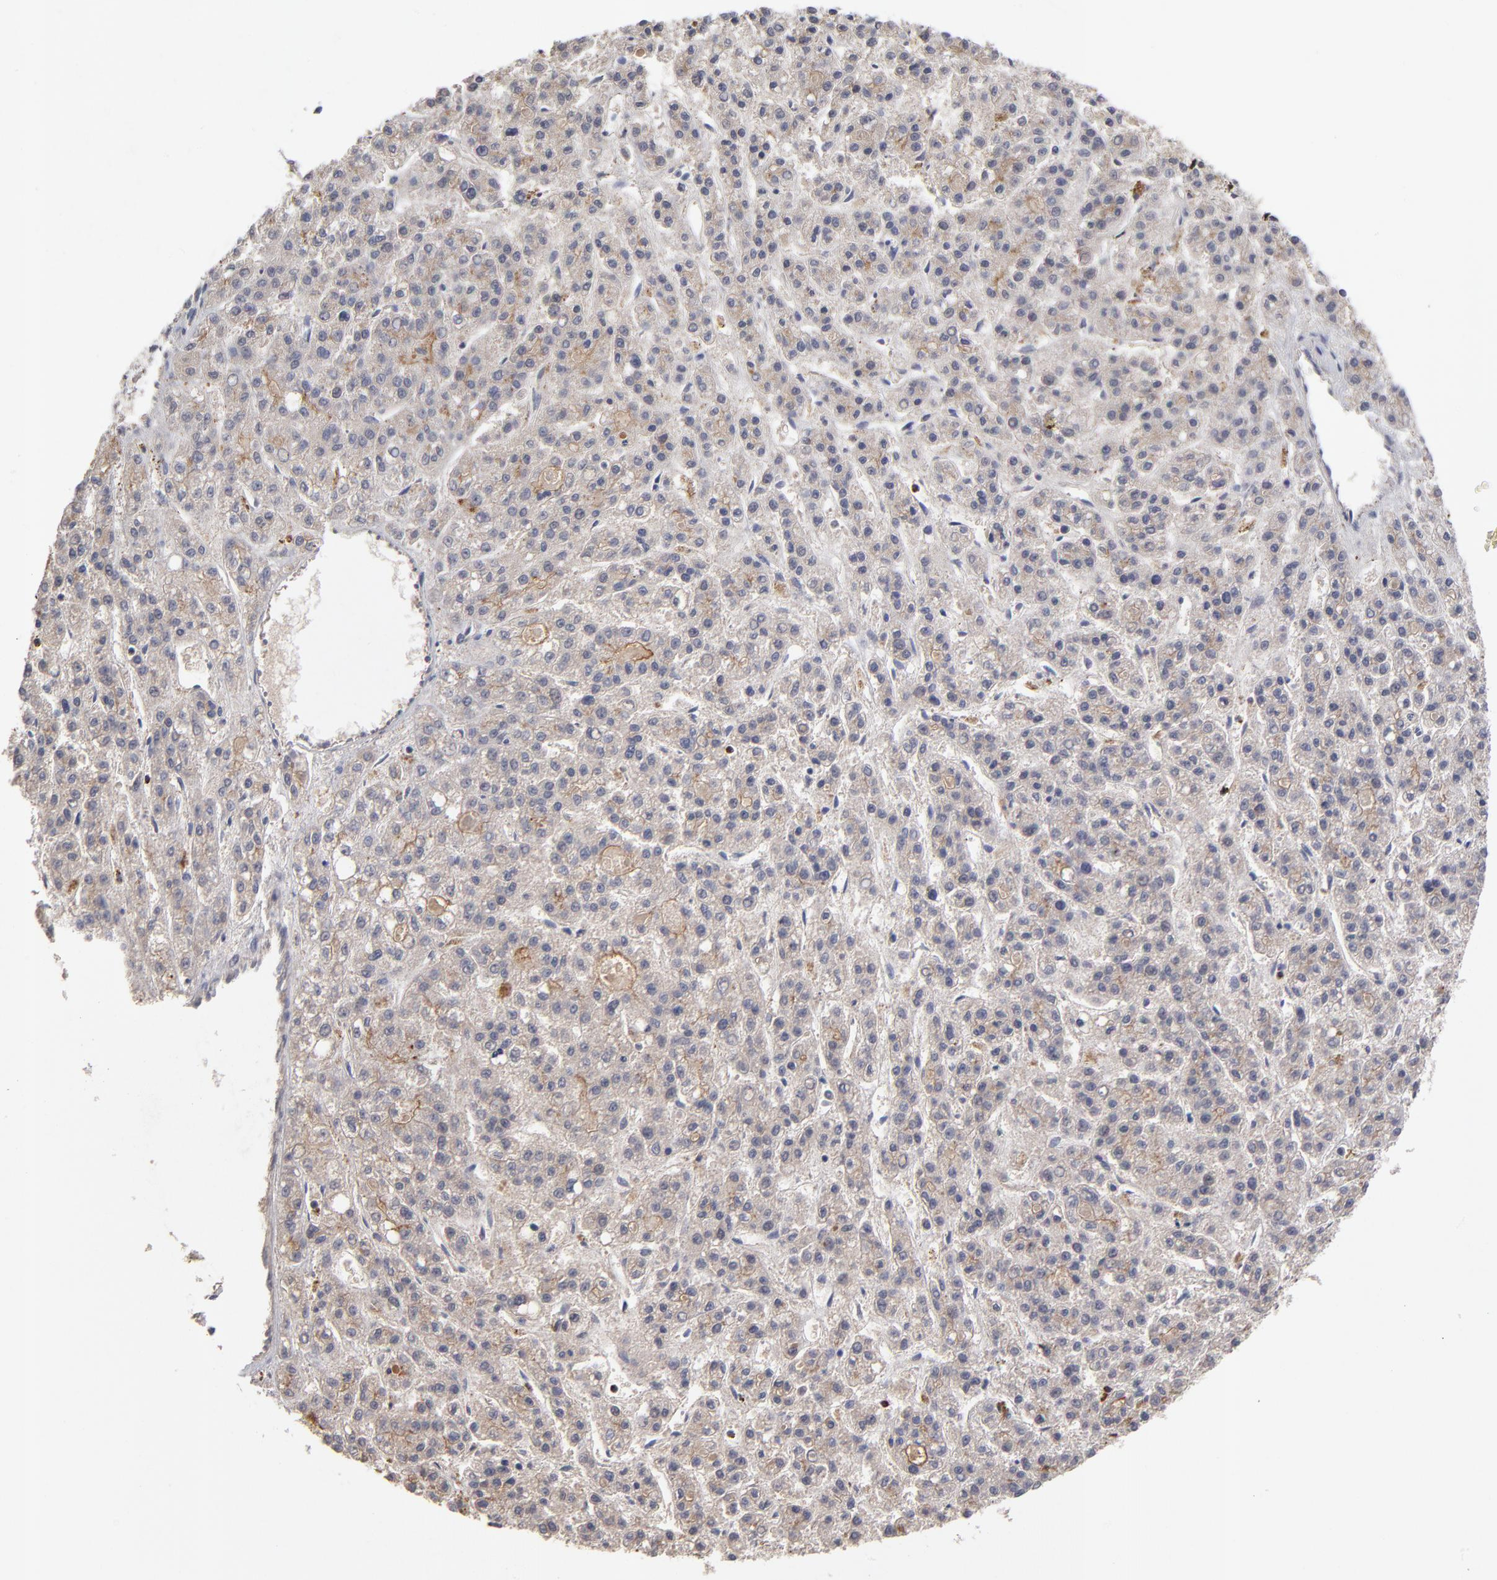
{"staining": {"intensity": "weak", "quantity": "25%-75%", "location": "cytoplasmic/membranous"}, "tissue": "liver cancer", "cell_type": "Tumor cells", "image_type": "cancer", "snomed": [{"axis": "morphology", "description": "Carcinoma, Hepatocellular, NOS"}, {"axis": "topography", "description": "Liver"}], "caption": "Tumor cells display weak cytoplasmic/membranous expression in approximately 25%-75% of cells in liver cancer (hepatocellular carcinoma).", "gene": "WSB1", "patient": {"sex": "male", "age": 70}}